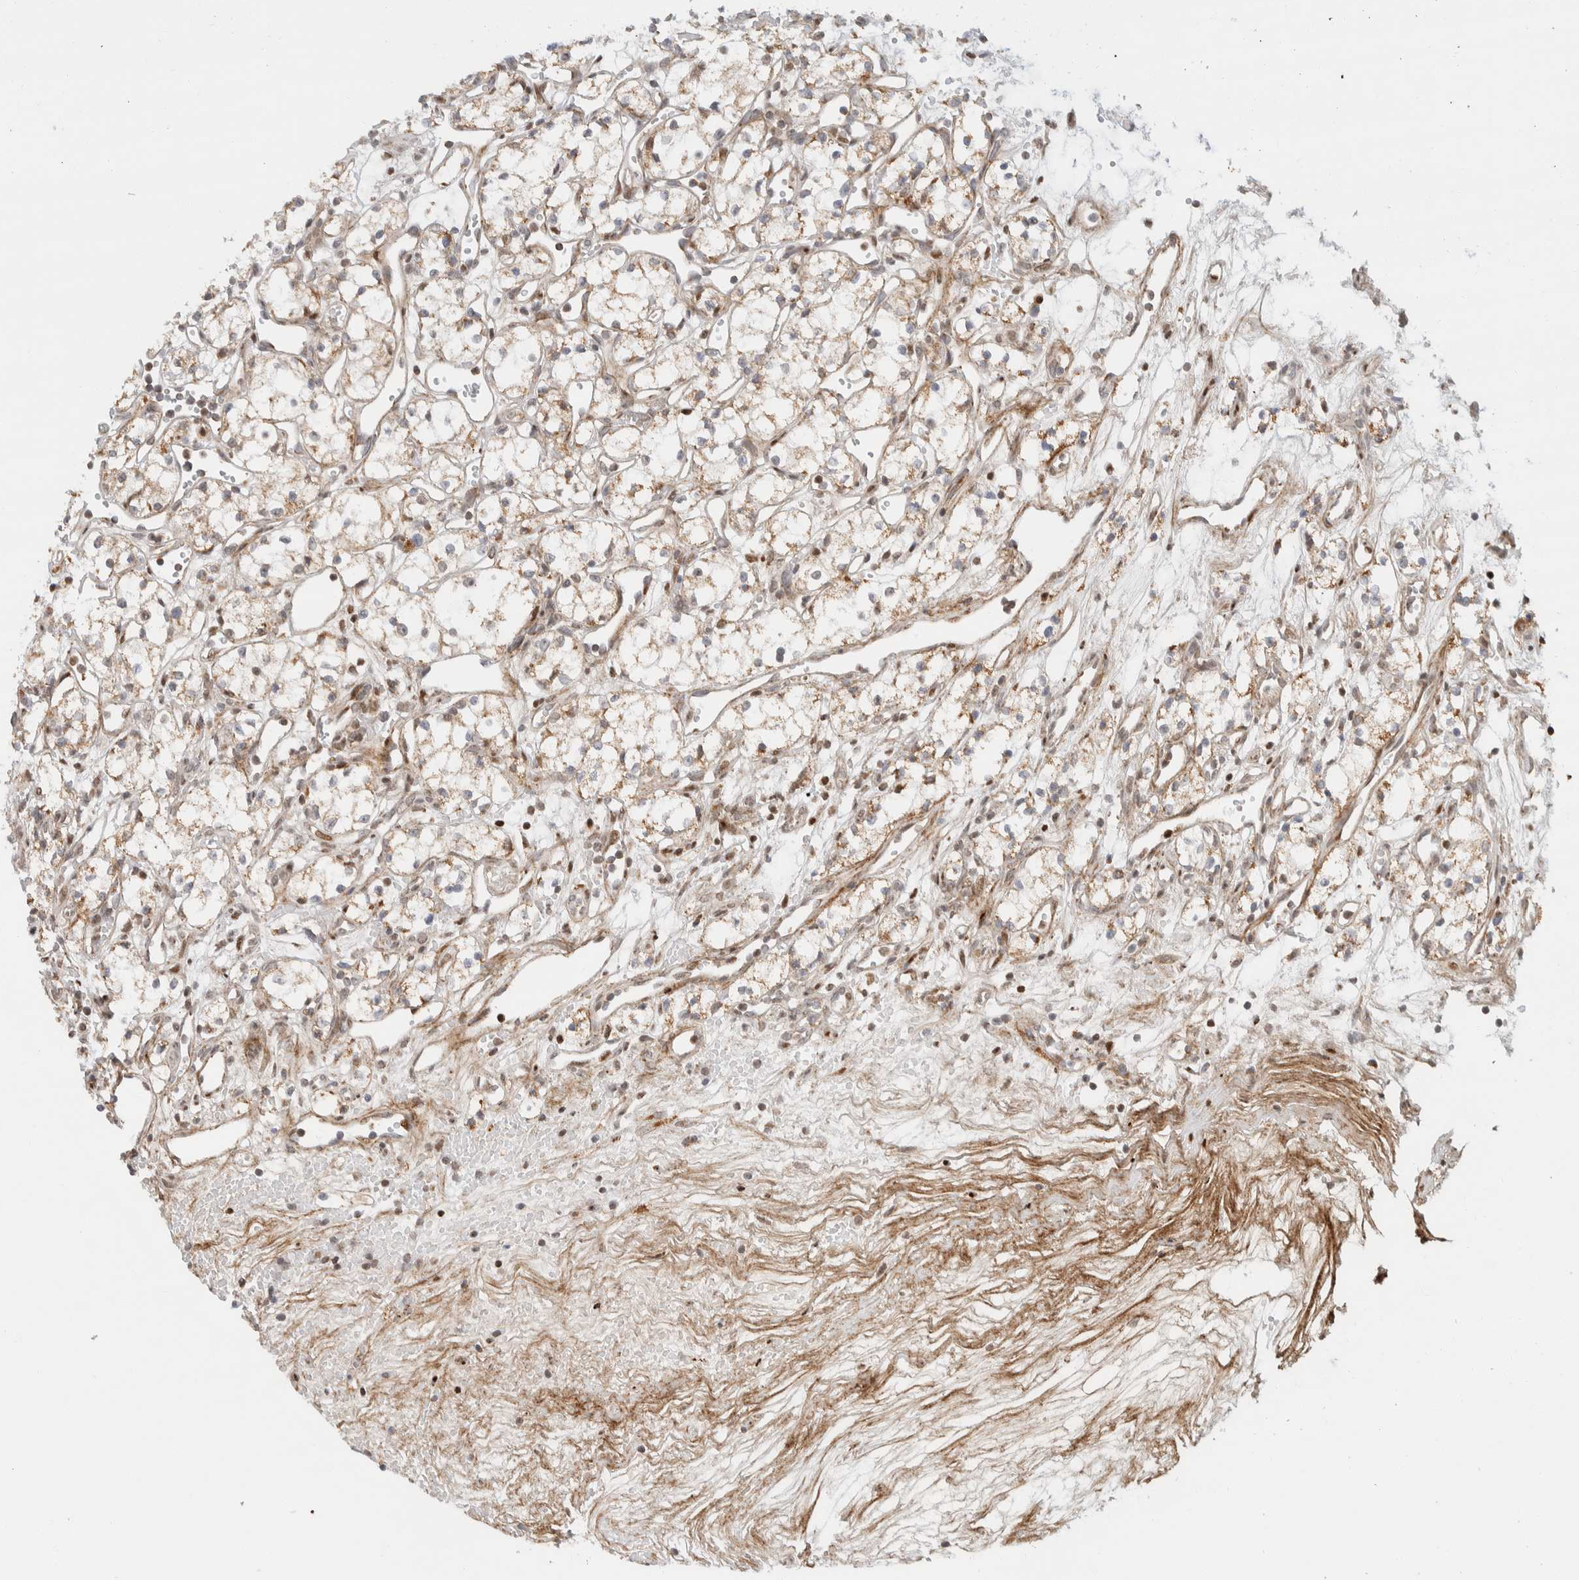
{"staining": {"intensity": "weak", "quantity": "25%-75%", "location": "cytoplasmic/membranous"}, "tissue": "renal cancer", "cell_type": "Tumor cells", "image_type": "cancer", "snomed": [{"axis": "morphology", "description": "Adenocarcinoma, NOS"}, {"axis": "topography", "description": "Kidney"}], "caption": "Tumor cells reveal weak cytoplasmic/membranous staining in approximately 25%-75% of cells in renal adenocarcinoma. (DAB (3,3'-diaminobenzidine) IHC with brightfield microscopy, high magnification).", "gene": "TSPAN32", "patient": {"sex": "male", "age": 59}}